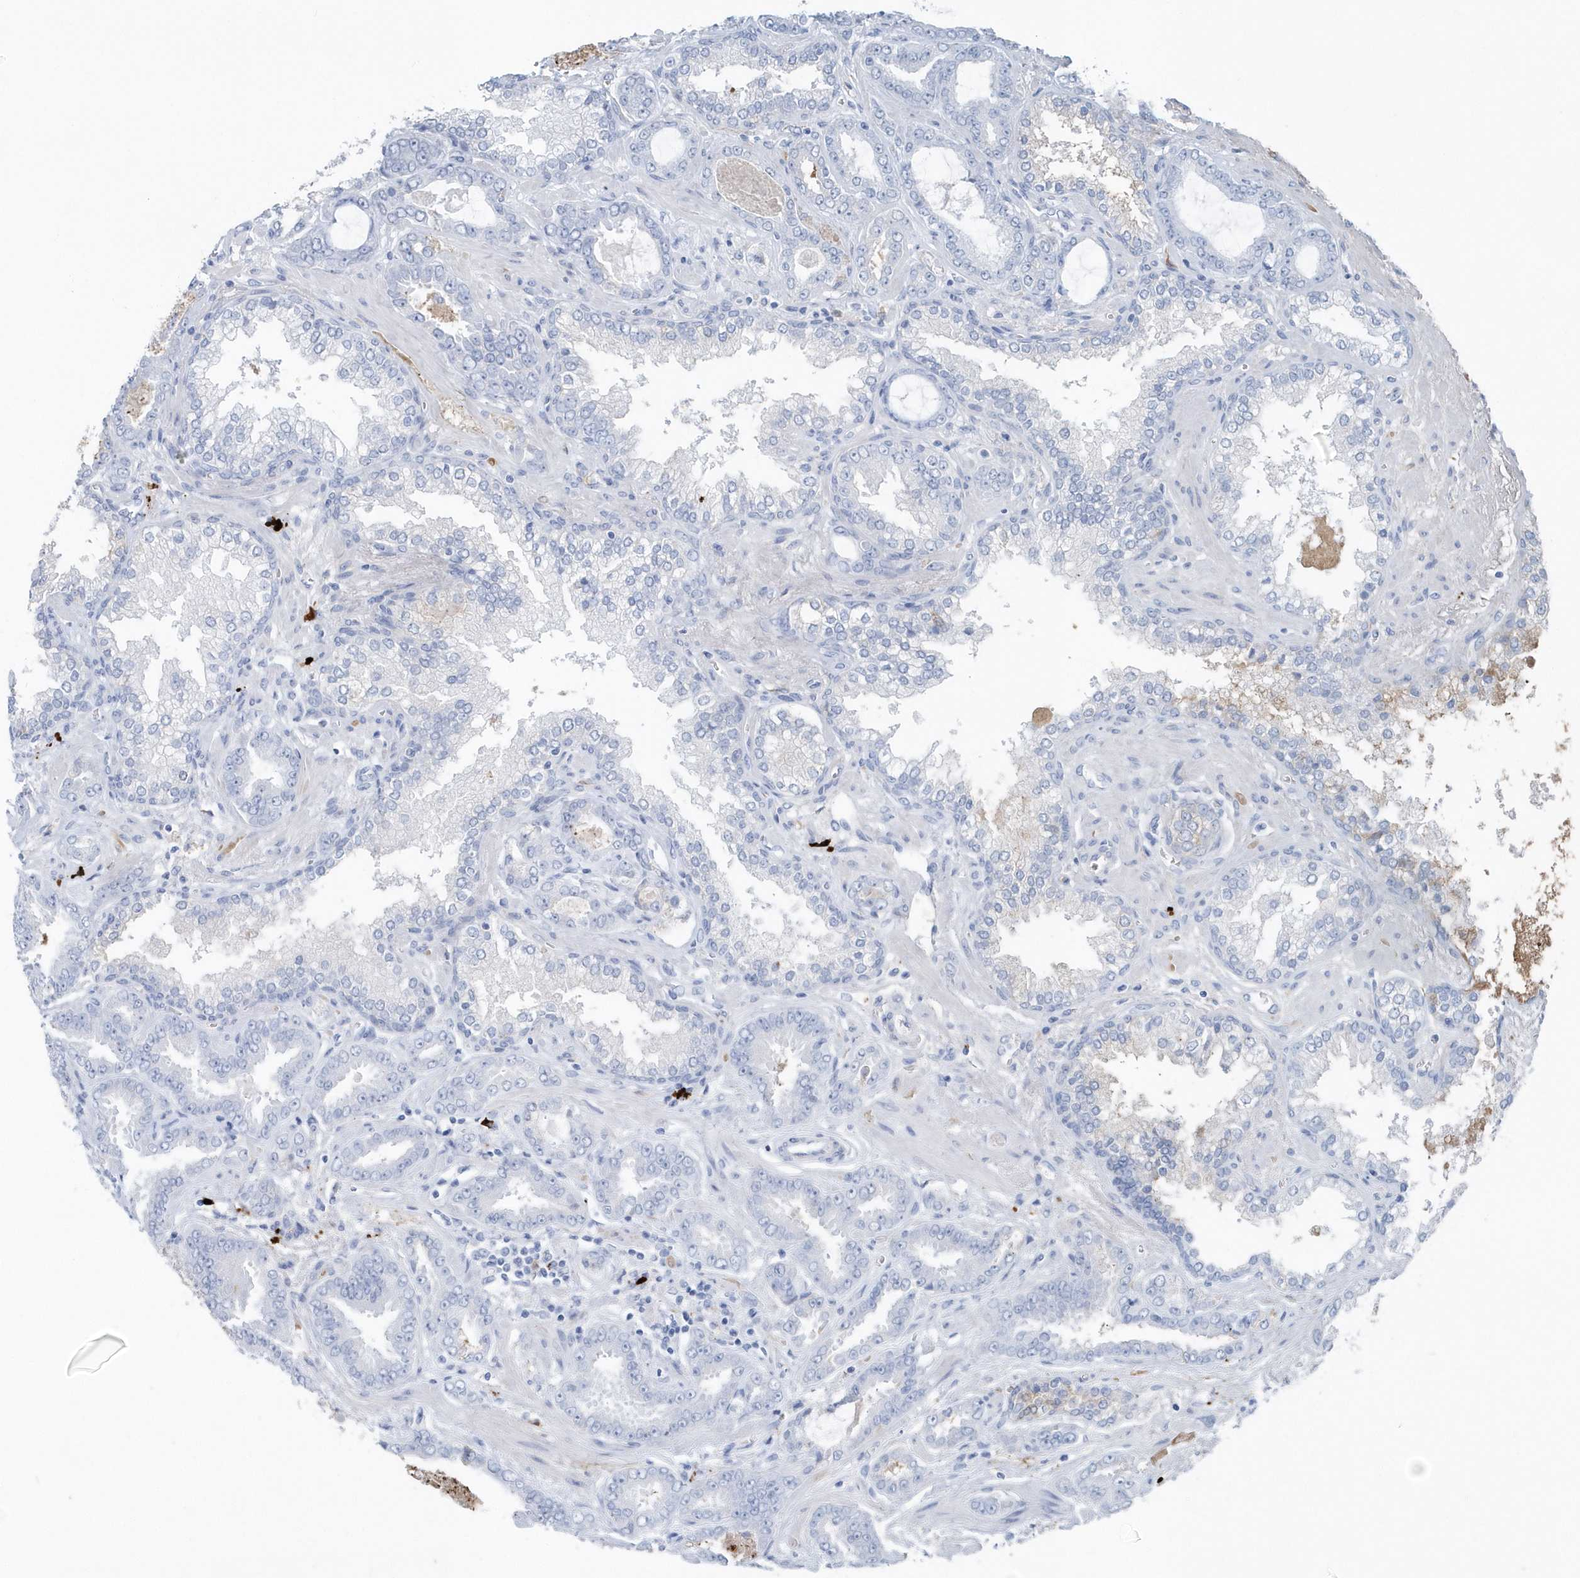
{"staining": {"intensity": "negative", "quantity": "none", "location": "none"}, "tissue": "prostate cancer", "cell_type": "Tumor cells", "image_type": "cancer", "snomed": [{"axis": "morphology", "description": "Adenocarcinoma, Low grade"}, {"axis": "topography", "description": "Prostate"}], "caption": "Tumor cells show no significant expression in prostate low-grade adenocarcinoma.", "gene": "JCHAIN", "patient": {"sex": "male", "age": 60}}